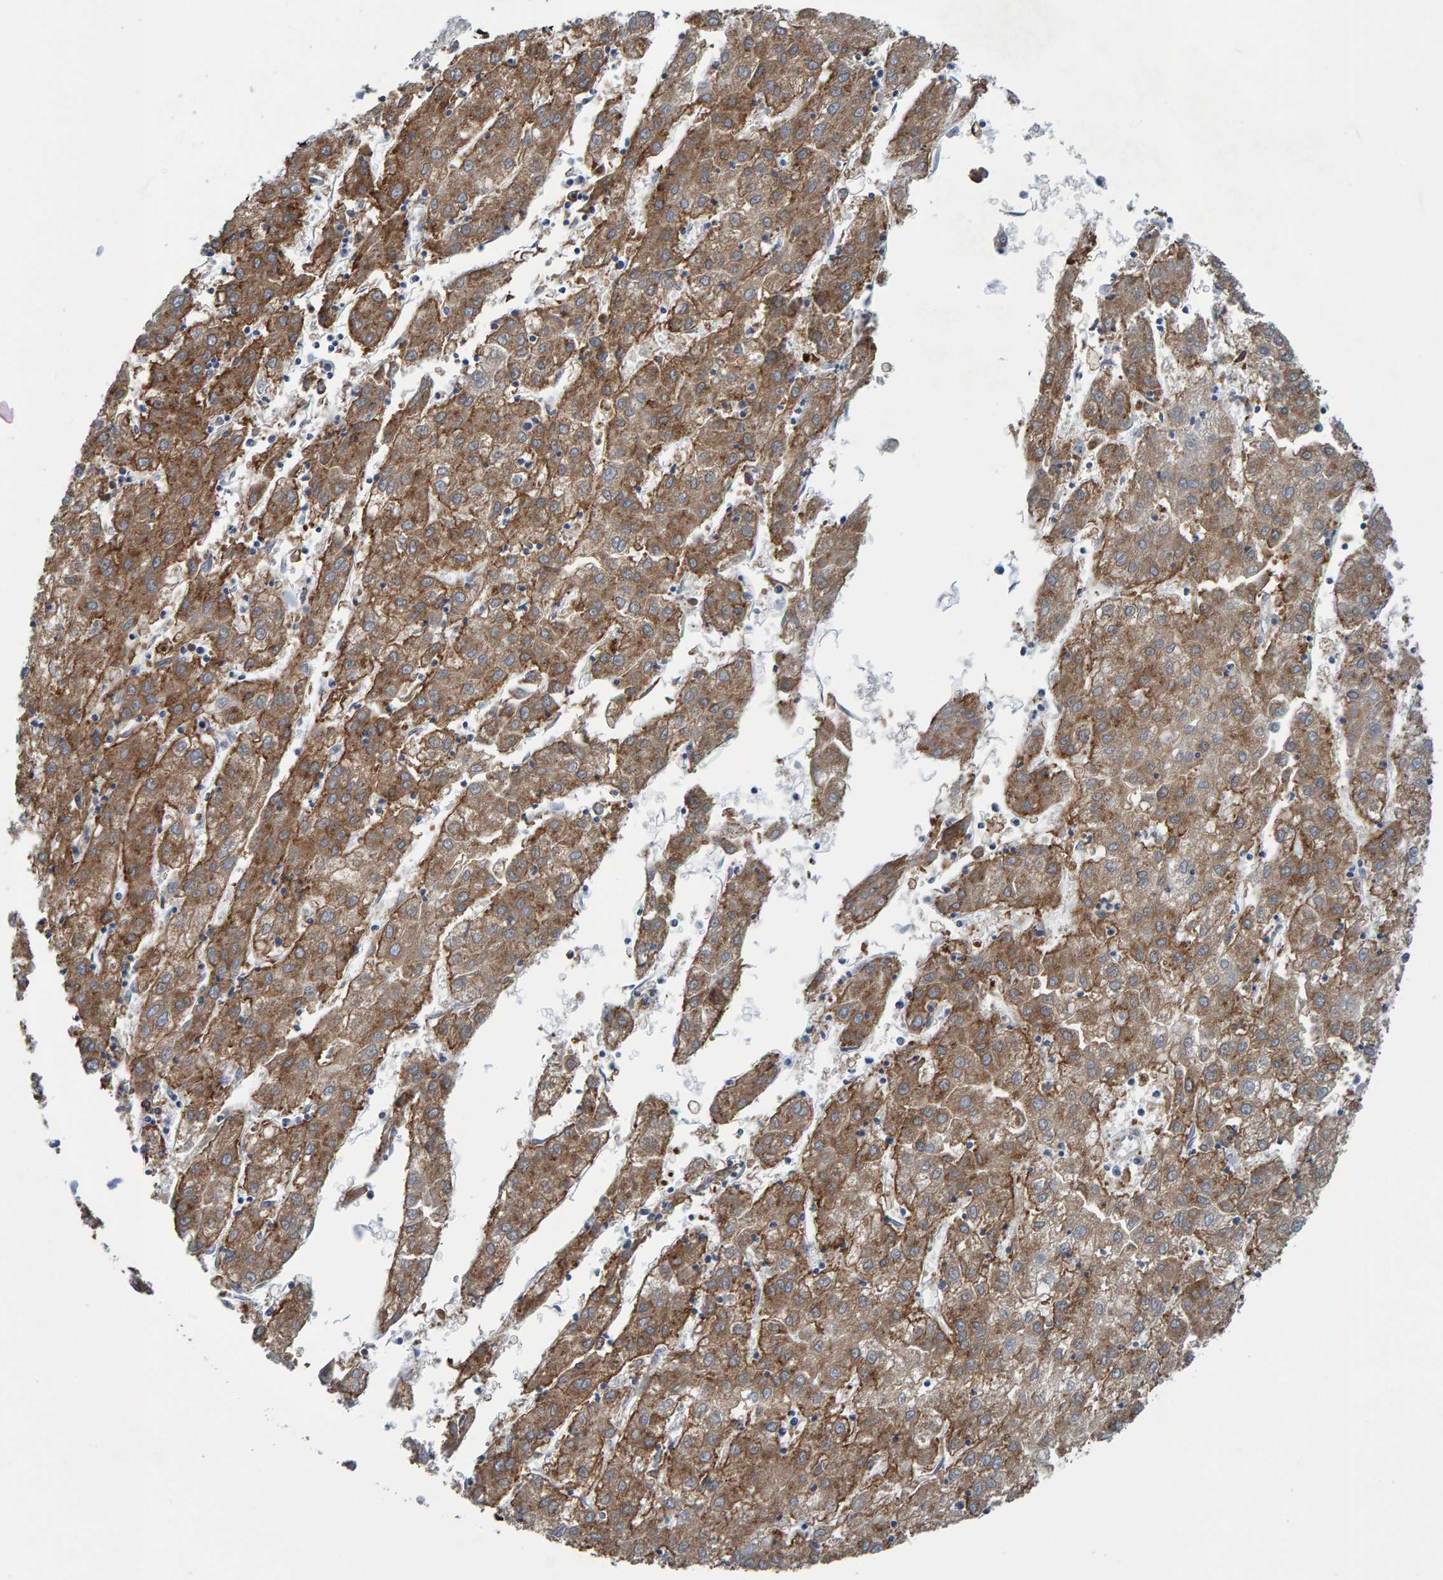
{"staining": {"intensity": "moderate", "quantity": ">75%", "location": "cytoplasmic/membranous"}, "tissue": "liver cancer", "cell_type": "Tumor cells", "image_type": "cancer", "snomed": [{"axis": "morphology", "description": "Carcinoma, Hepatocellular, NOS"}, {"axis": "topography", "description": "Liver"}], "caption": "Tumor cells reveal medium levels of moderate cytoplasmic/membranous expression in about >75% of cells in hepatocellular carcinoma (liver). Immunohistochemistry stains the protein of interest in brown and the nuclei are stained blue.", "gene": "LRP1", "patient": {"sex": "male", "age": 72}}